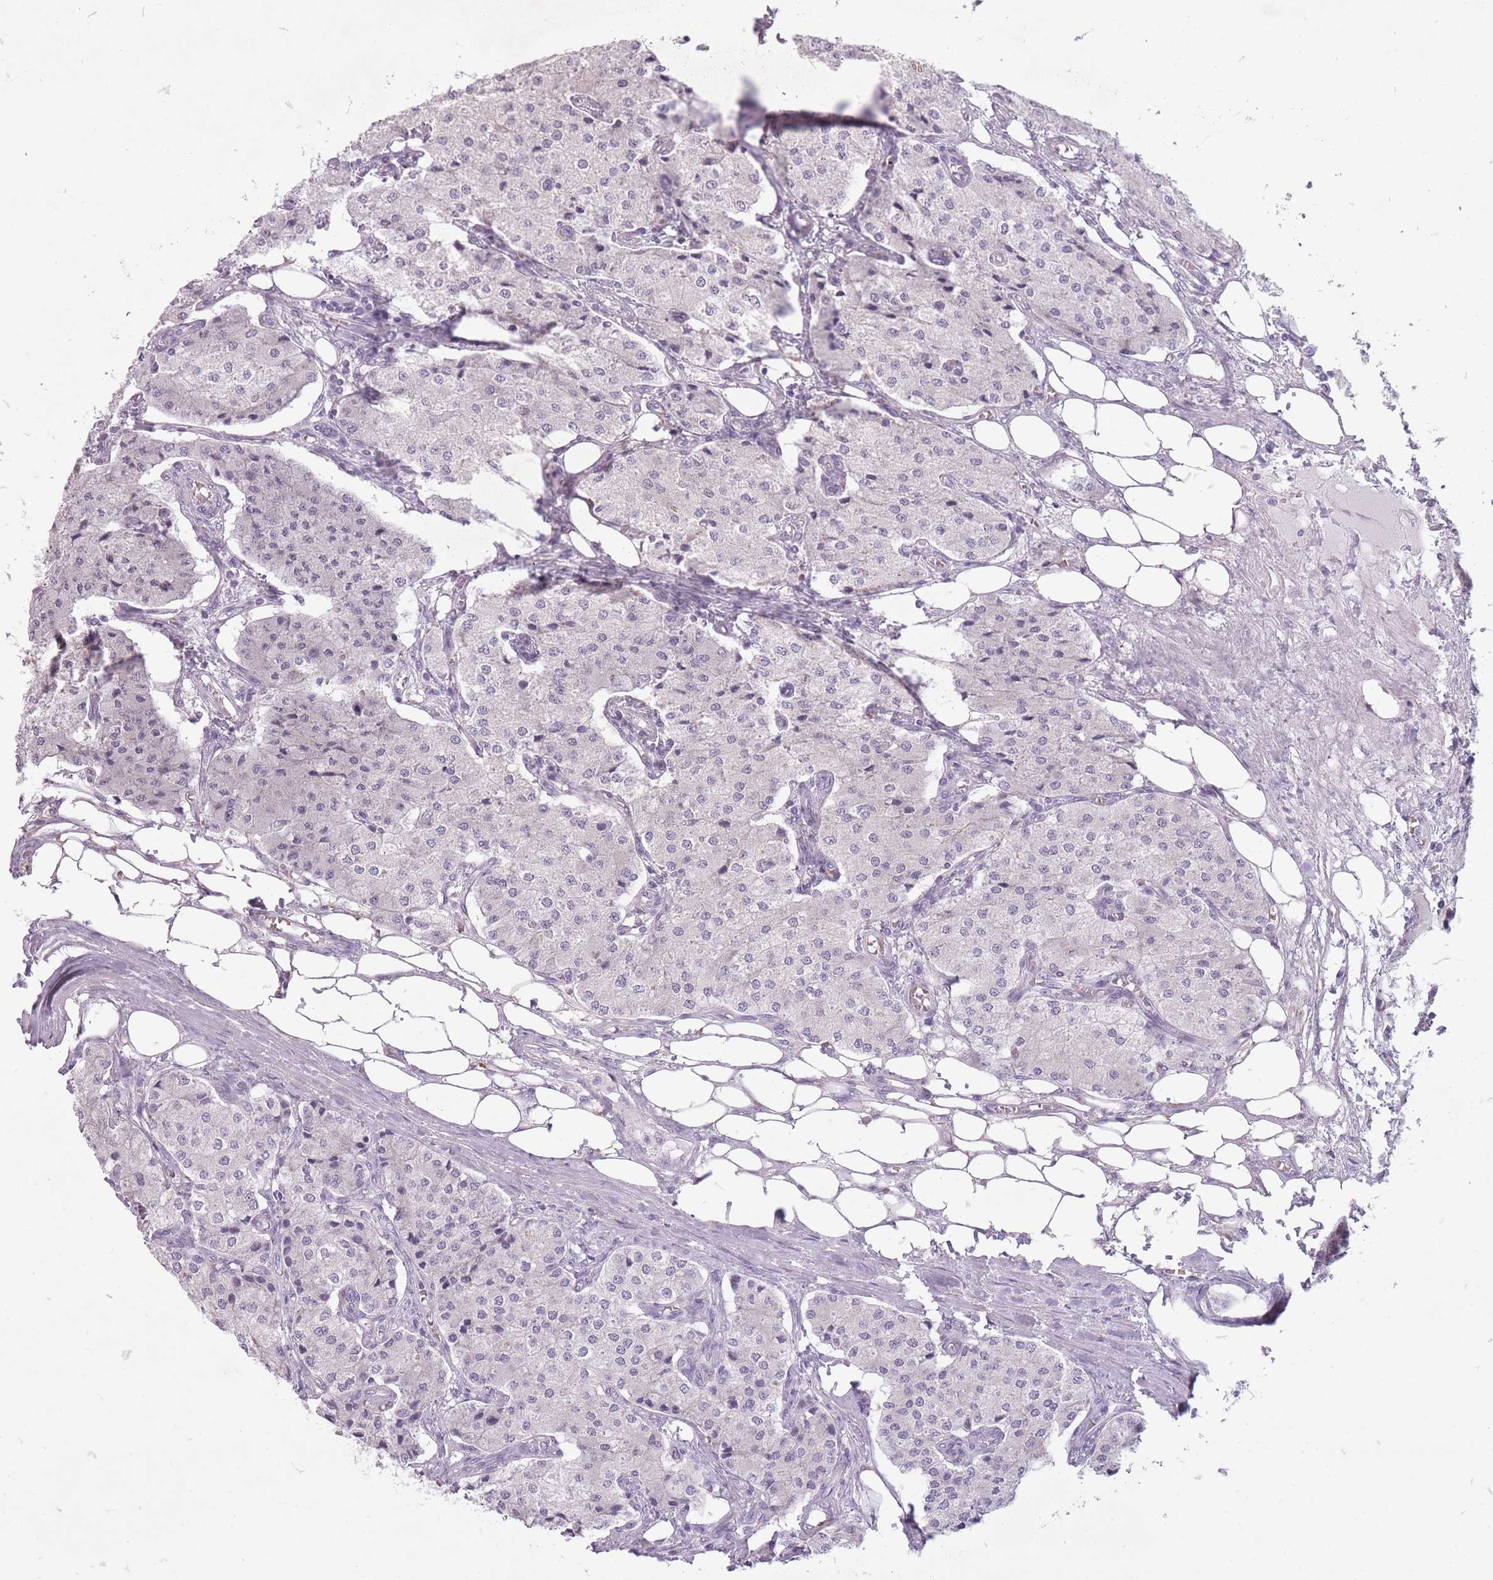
{"staining": {"intensity": "negative", "quantity": "none", "location": "none"}, "tissue": "carcinoid", "cell_type": "Tumor cells", "image_type": "cancer", "snomed": [{"axis": "morphology", "description": "Carcinoid, malignant, NOS"}, {"axis": "topography", "description": "Colon"}], "caption": "Immunohistochemistry micrograph of malignant carcinoid stained for a protein (brown), which demonstrates no expression in tumor cells.", "gene": "FAM43B", "patient": {"sex": "female", "age": 52}}